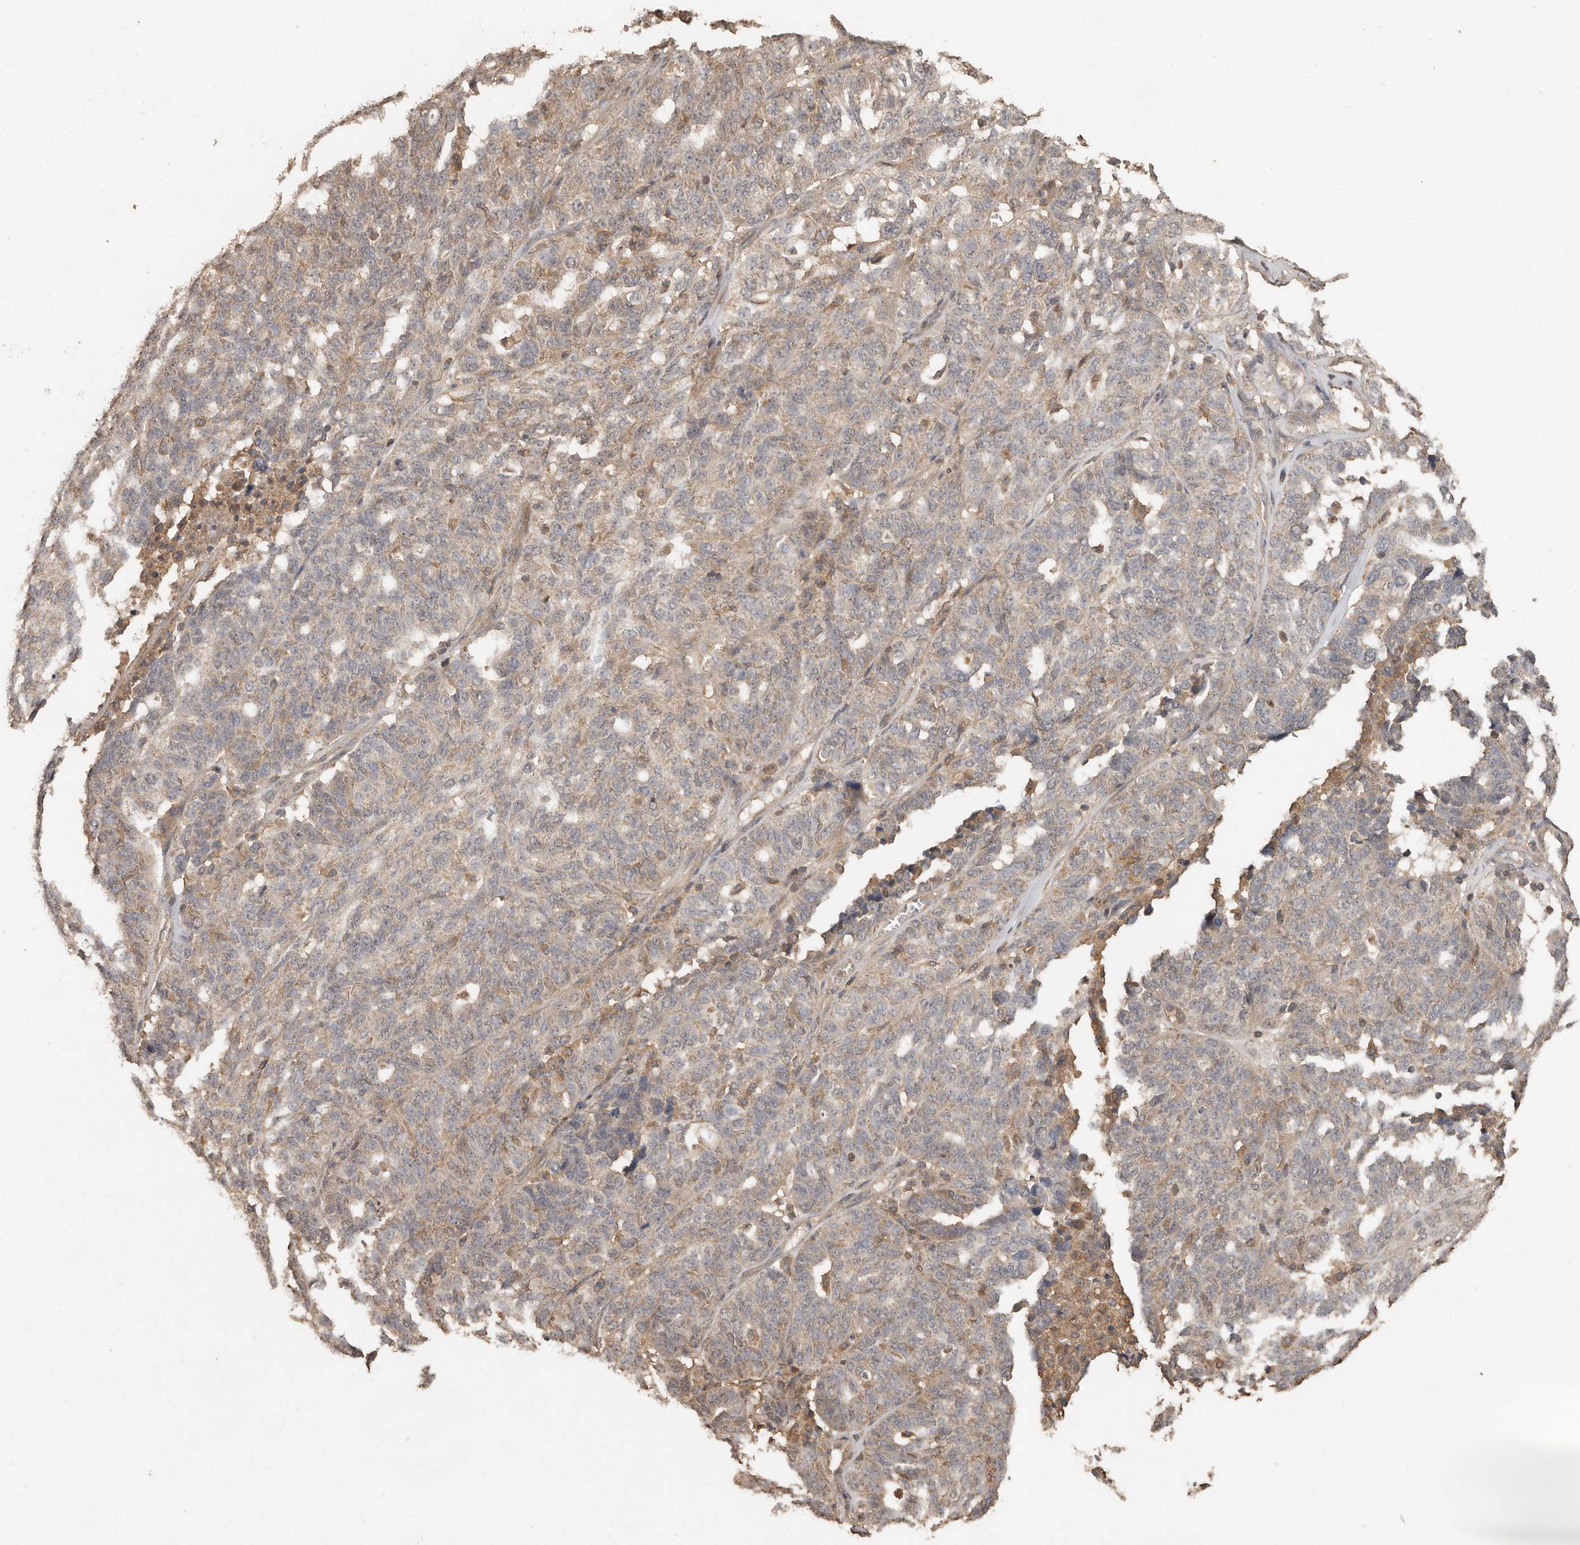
{"staining": {"intensity": "weak", "quantity": ">75%", "location": "cytoplasmic/membranous"}, "tissue": "ovarian cancer", "cell_type": "Tumor cells", "image_type": "cancer", "snomed": [{"axis": "morphology", "description": "Cystadenocarcinoma, serous, NOS"}, {"axis": "topography", "description": "Ovary"}], "caption": "A histopathology image of human serous cystadenocarcinoma (ovarian) stained for a protein exhibits weak cytoplasmic/membranous brown staining in tumor cells. The staining was performed using DAB to visualize the protein expression in brown, while the nuclei were stained in blue with hematoxylin (Magnification: 20x).", "gene": "RWDD1", "patient": {"sex": "female", "age": 59}}